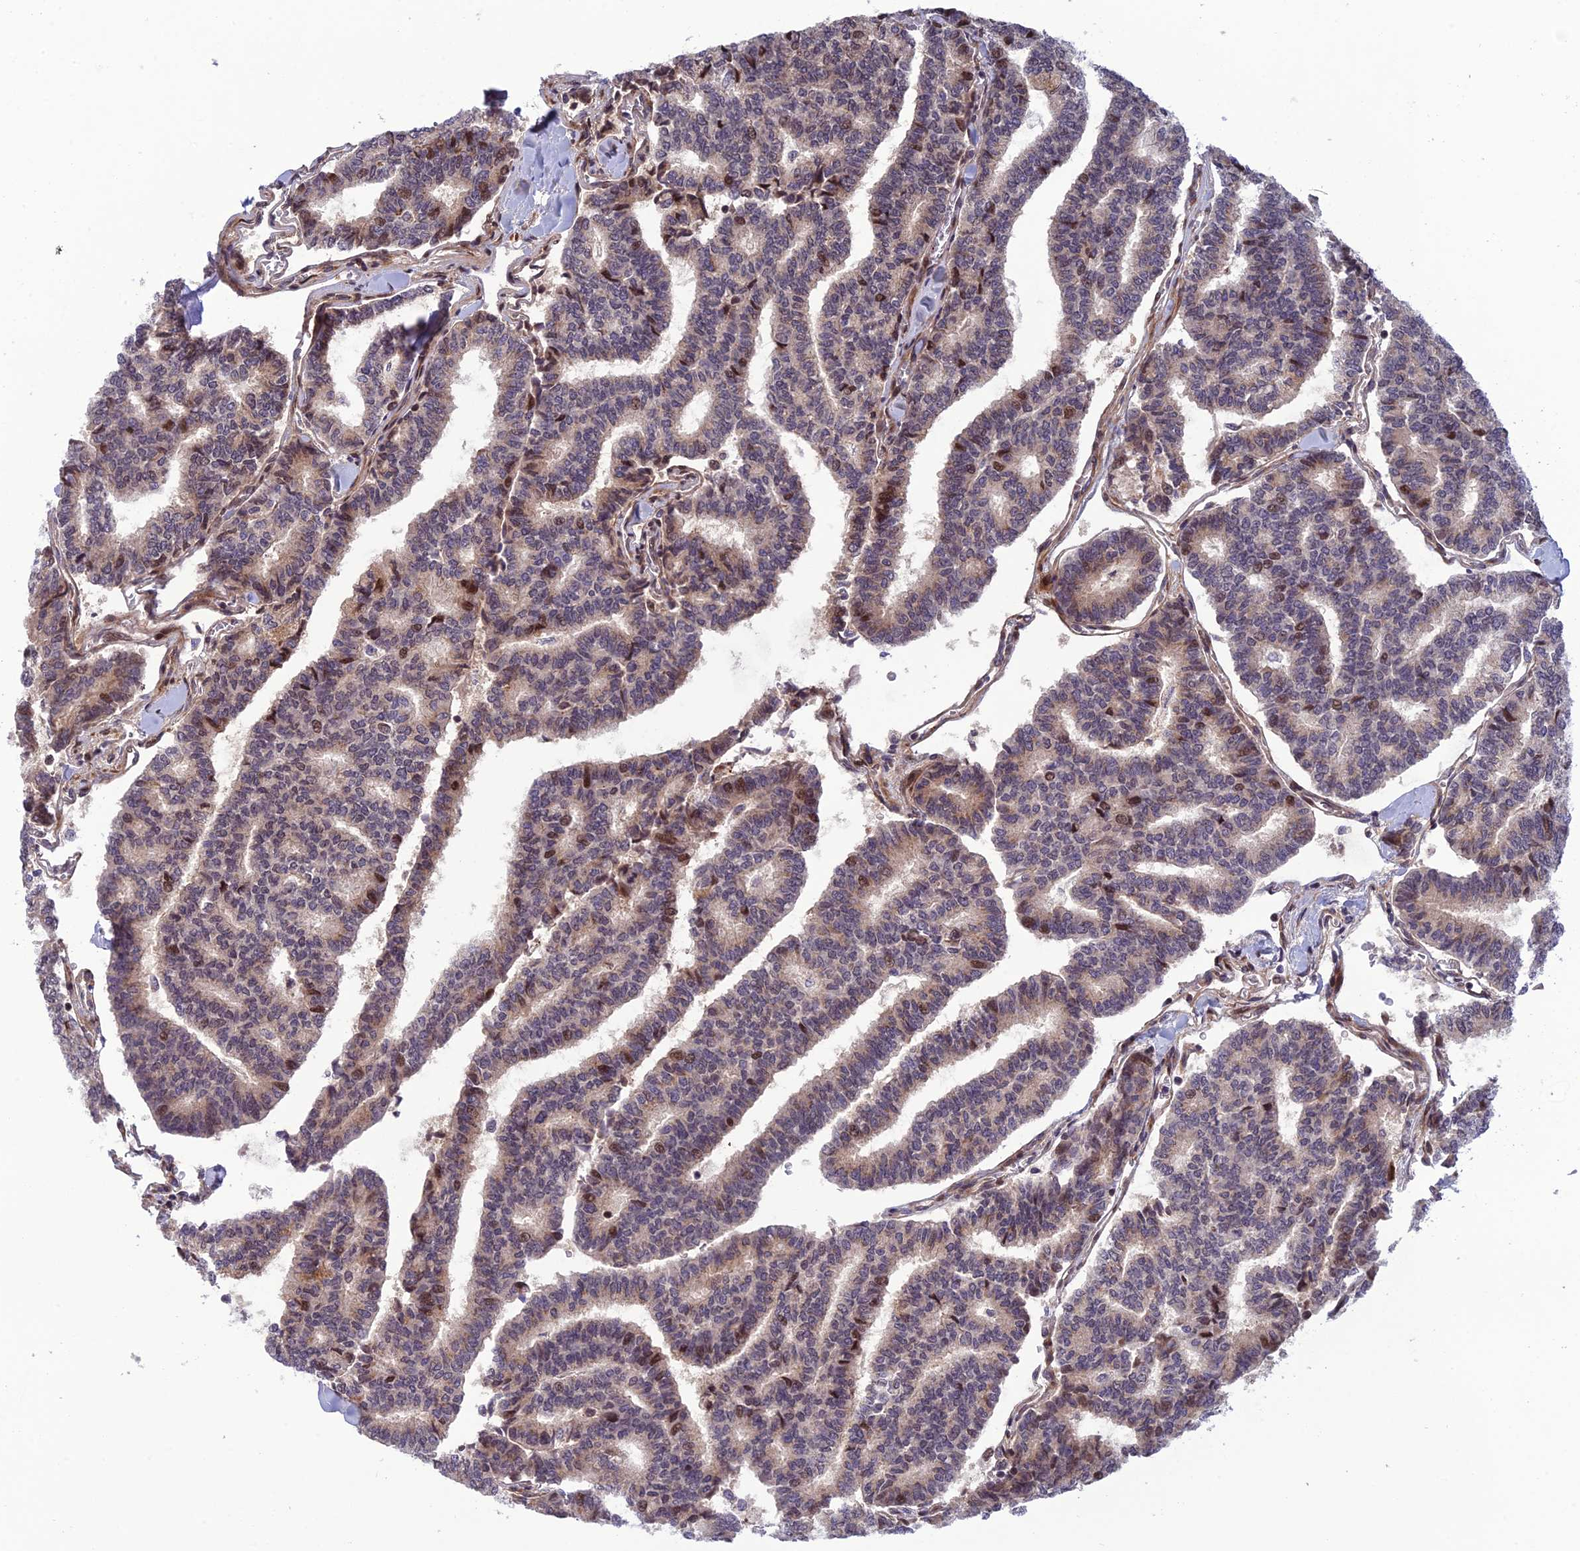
{"staining": {"intensity": "weak", "quantity": "25%-75%", "location": "cytoplasmic/membranous,nuclear"}, "tissue": "thyroid cancer", "cell_type": "Tumor cells", "image_type": "cancer", "snomed": [{"axis": "morphology", "description": "Papillary adenocarcinoma, NOS"}, {"axis": "topography", "description": "Thyroid gland"}], "caption": "An IHC image of neoplastic tissue is shown. Protein staining in brown labels weak cytoplasmic/membranous and nuclear positivity in thyroid papillary adenocarcinoma within tumor cells.", "gene": "SMIM7", "patient": {"sex": "female", "age": 35}}